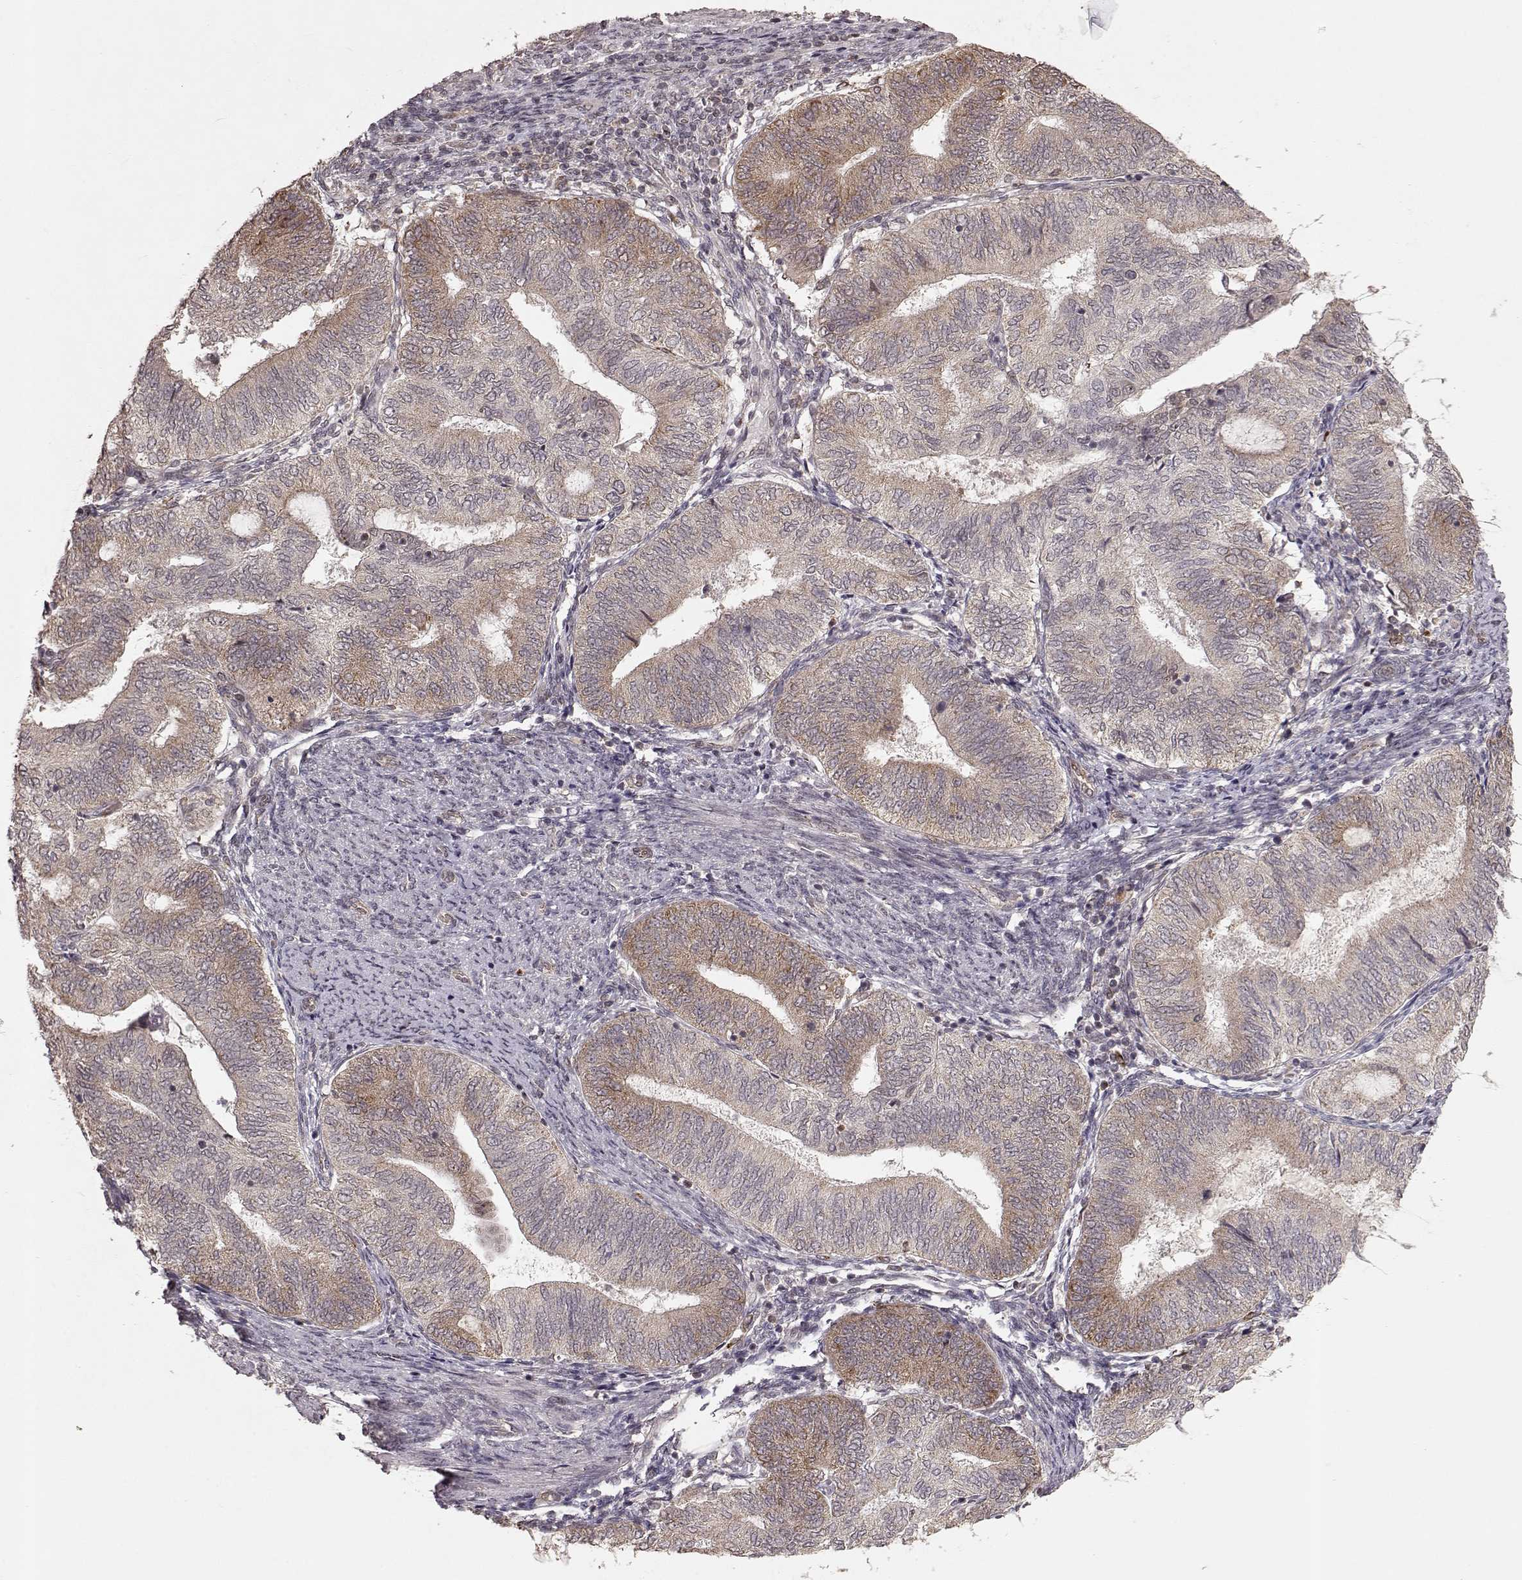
{"staining": {"intensity": "weak", "quantity": "25%-75%", "location": "cytoplasmic/membranous"}, "tissue": "endometrial cancer", "cell_type": "Tumor cells", "image_type": "cancer", "snomed": [{"axis": "morphology", "description": "Adenocarcinoma, NOS"}, {"axis": "topography", "description": "Endometrium"}], "caption": "Endometrial adenocarcinoma stained for a protein (brown) shows weak cytoplasmic/membranous positive staining in approximately 25%-75% of tumor cells.", "gene": "ELOVL5", "patient": {"sex": "female", "age": 65}}